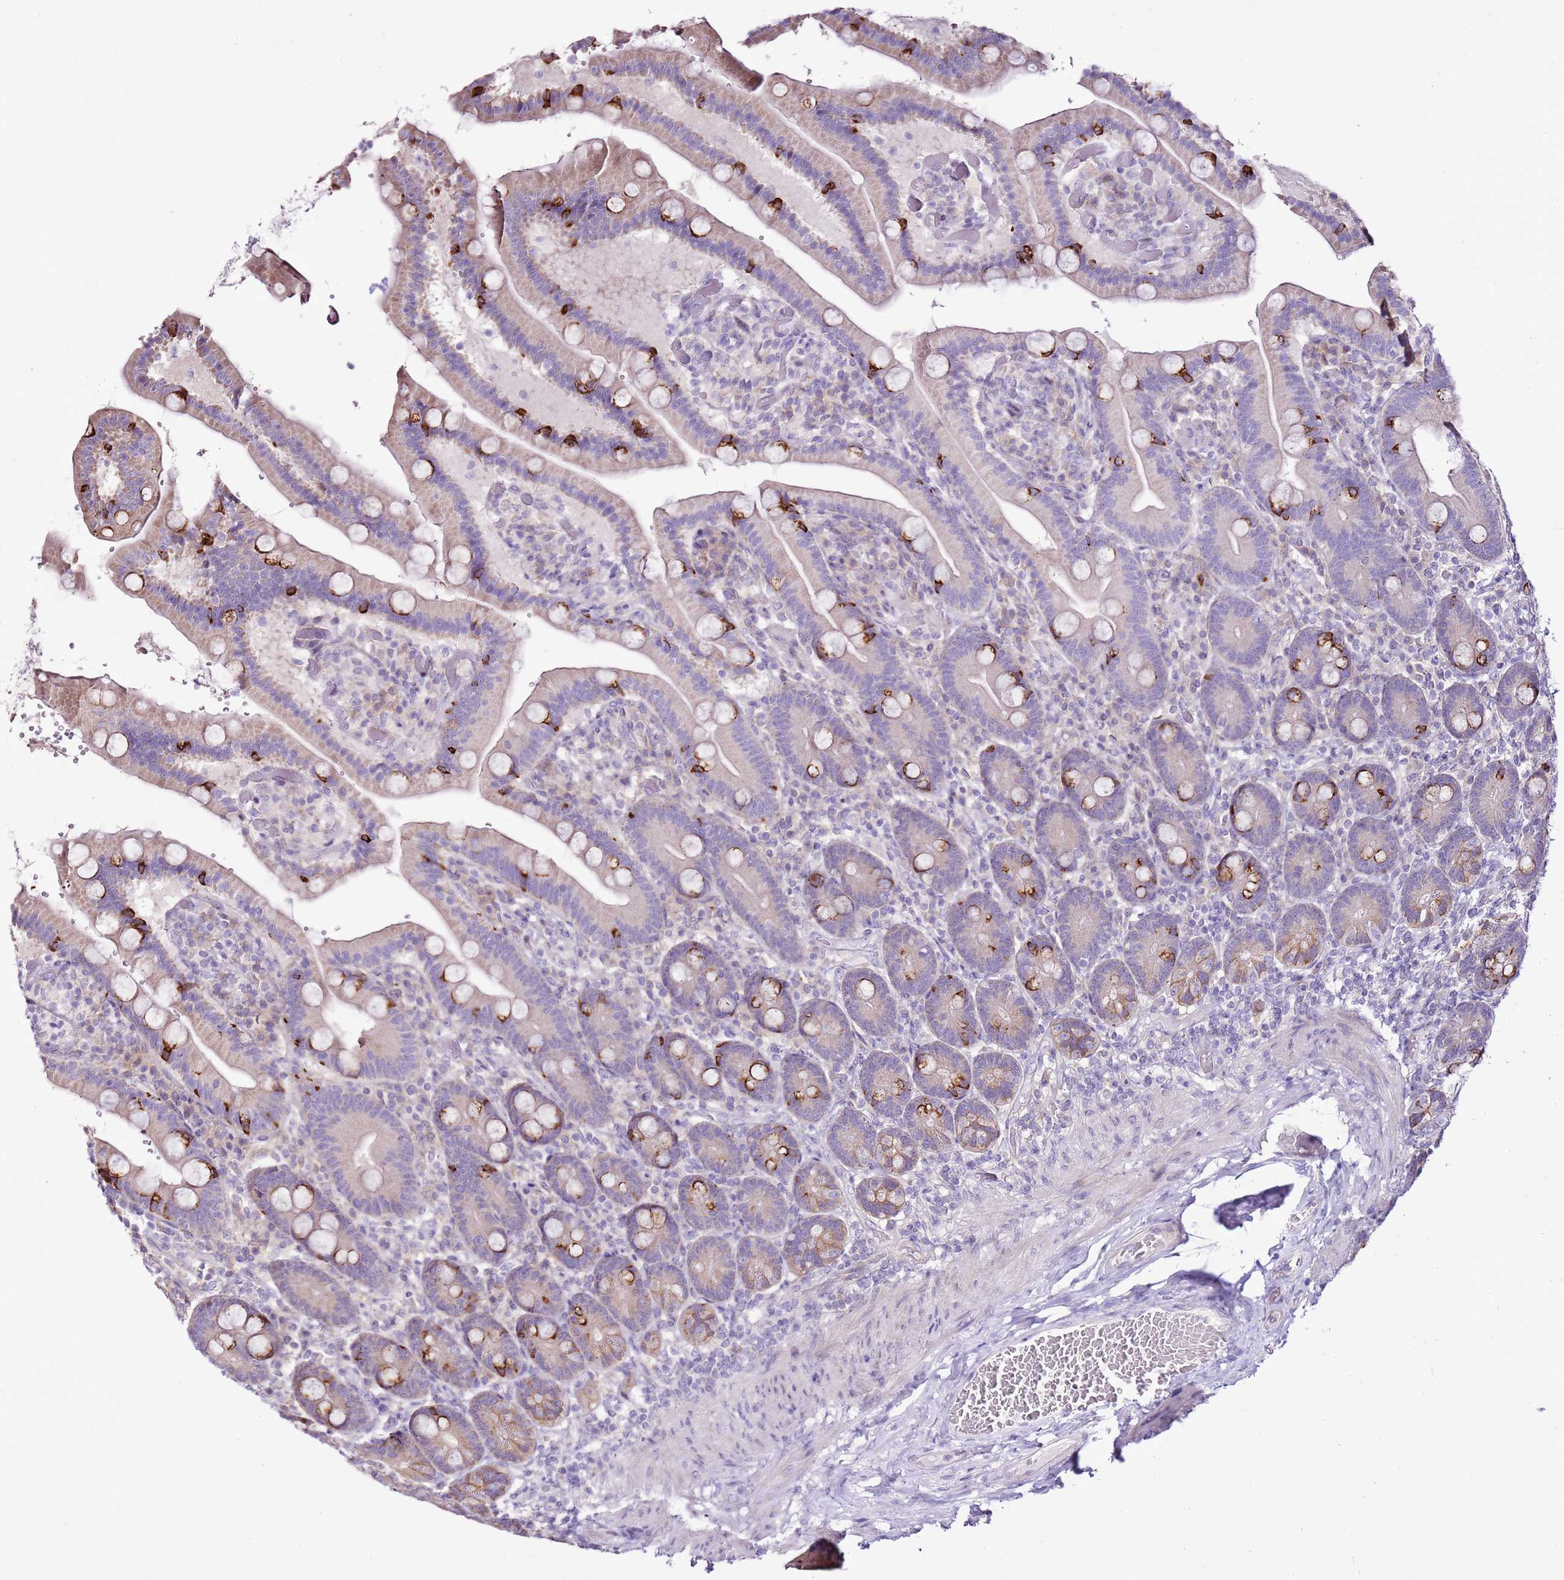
{"staining": {"intensity": "strong", "quantity": "<25%", "location": "cytoplasmic/membranous"}, "tissue": "duodenum", "cell_type": "Glandular cells", "image_type": "normal", "snomed": [{"axis": "morphology", "description": "Normal tissue, NOS"}, {"axis": "topography", "description": "Duodenum"}], "caption": "Duodenum stained with a brown dye demonstrates strong cytoplasmic/membranous positive positivity in about <25% of glandular cells.", "gene": "SLC38A5", "patient": {"sex": "female", "age": 62}}